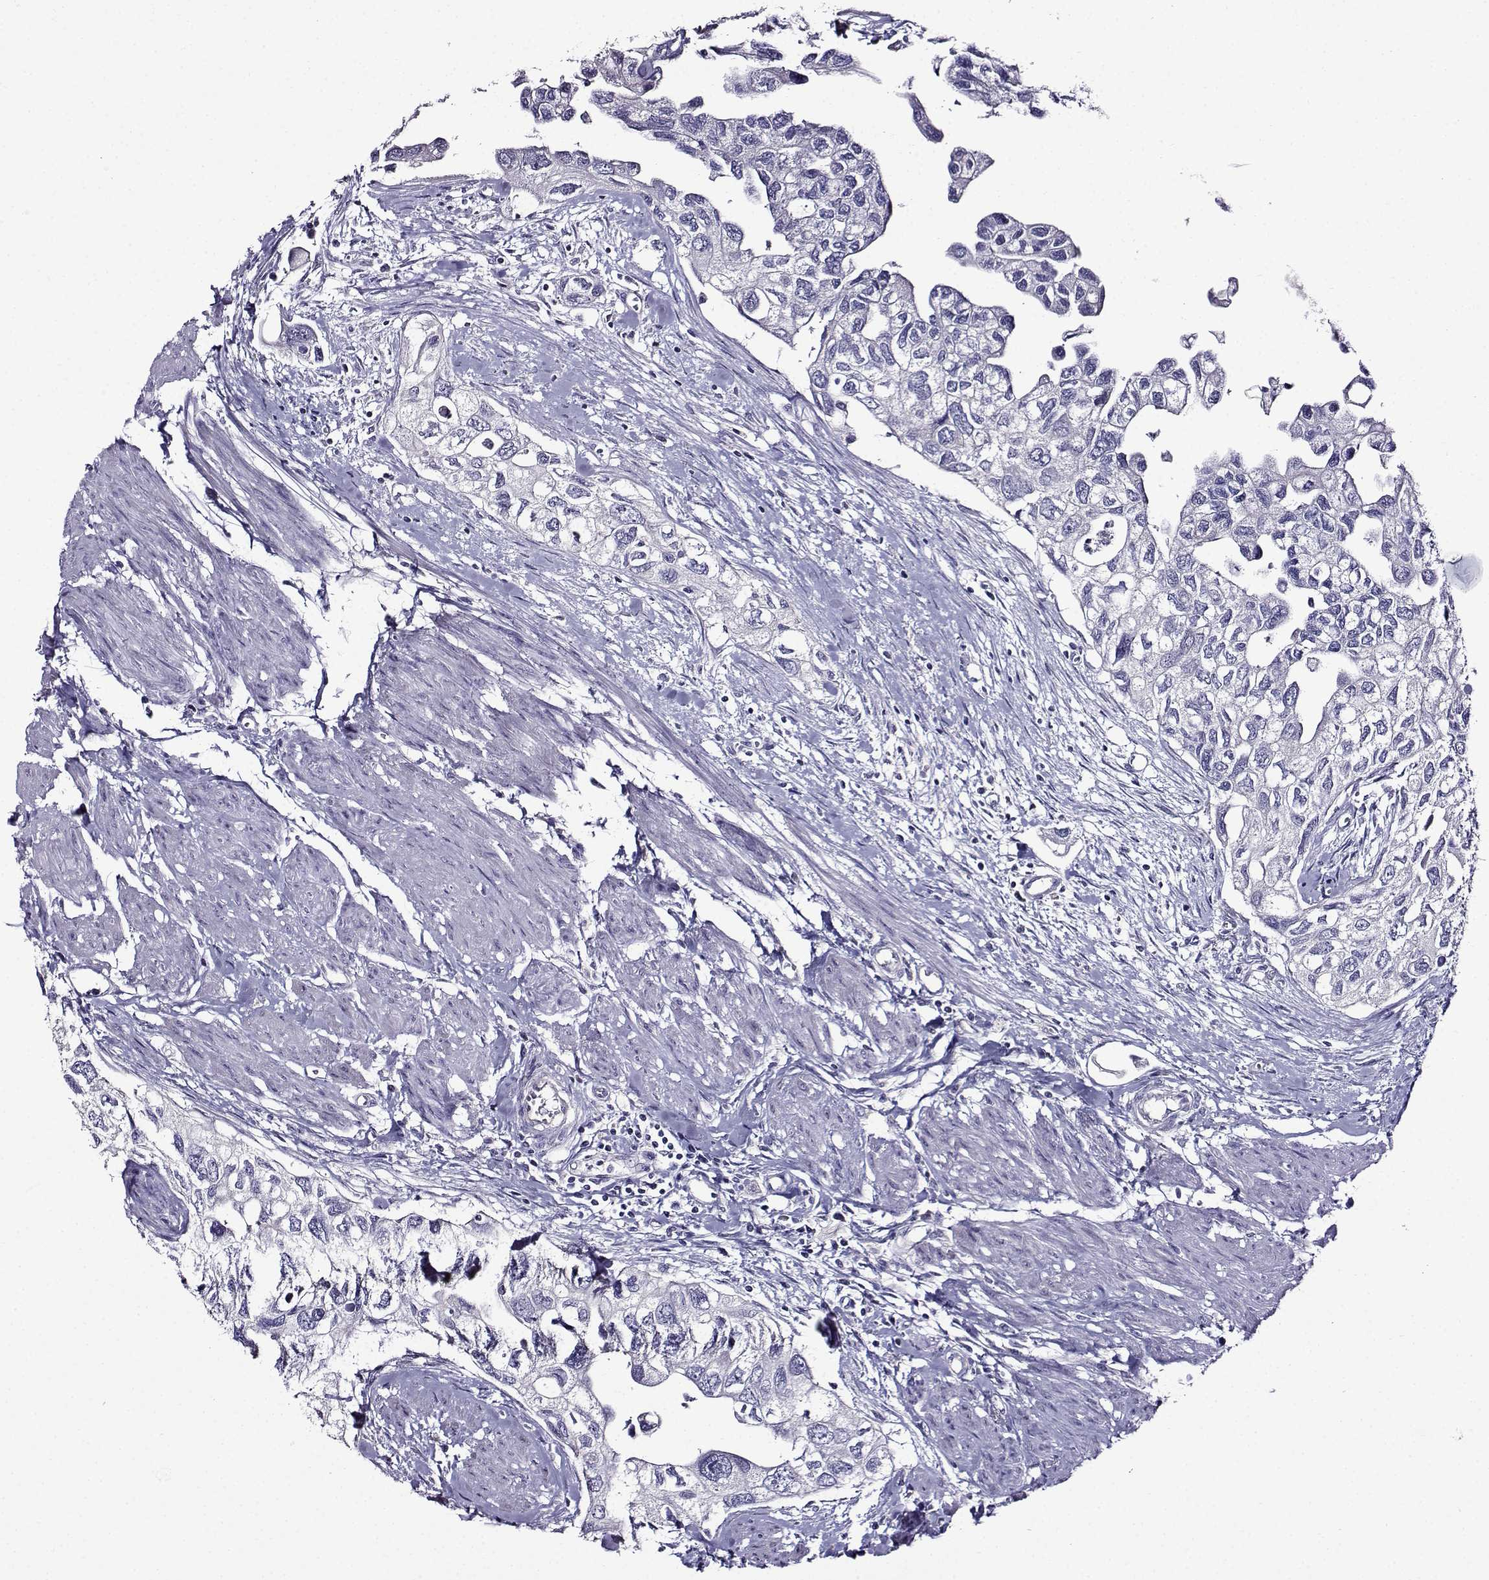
{"staining": {"intensity": "negative", "quantity": "none", "location": "none"}, "tissue": "urothelial cancer", "cell_type": "Tumor cells", "image_type": "cancer", "snomed": [{"axis": "morphology", "description": "Urothelial carcinoma, High grade"}, {"axis": "topography", "description": "Urinary bladder"}], "caption": "Photomicrograph shows no protein expression in tumor cells of urothelial cancer tissue.", "gene": "TMEM266", "patient": {"sex": "male", "age": 59}}